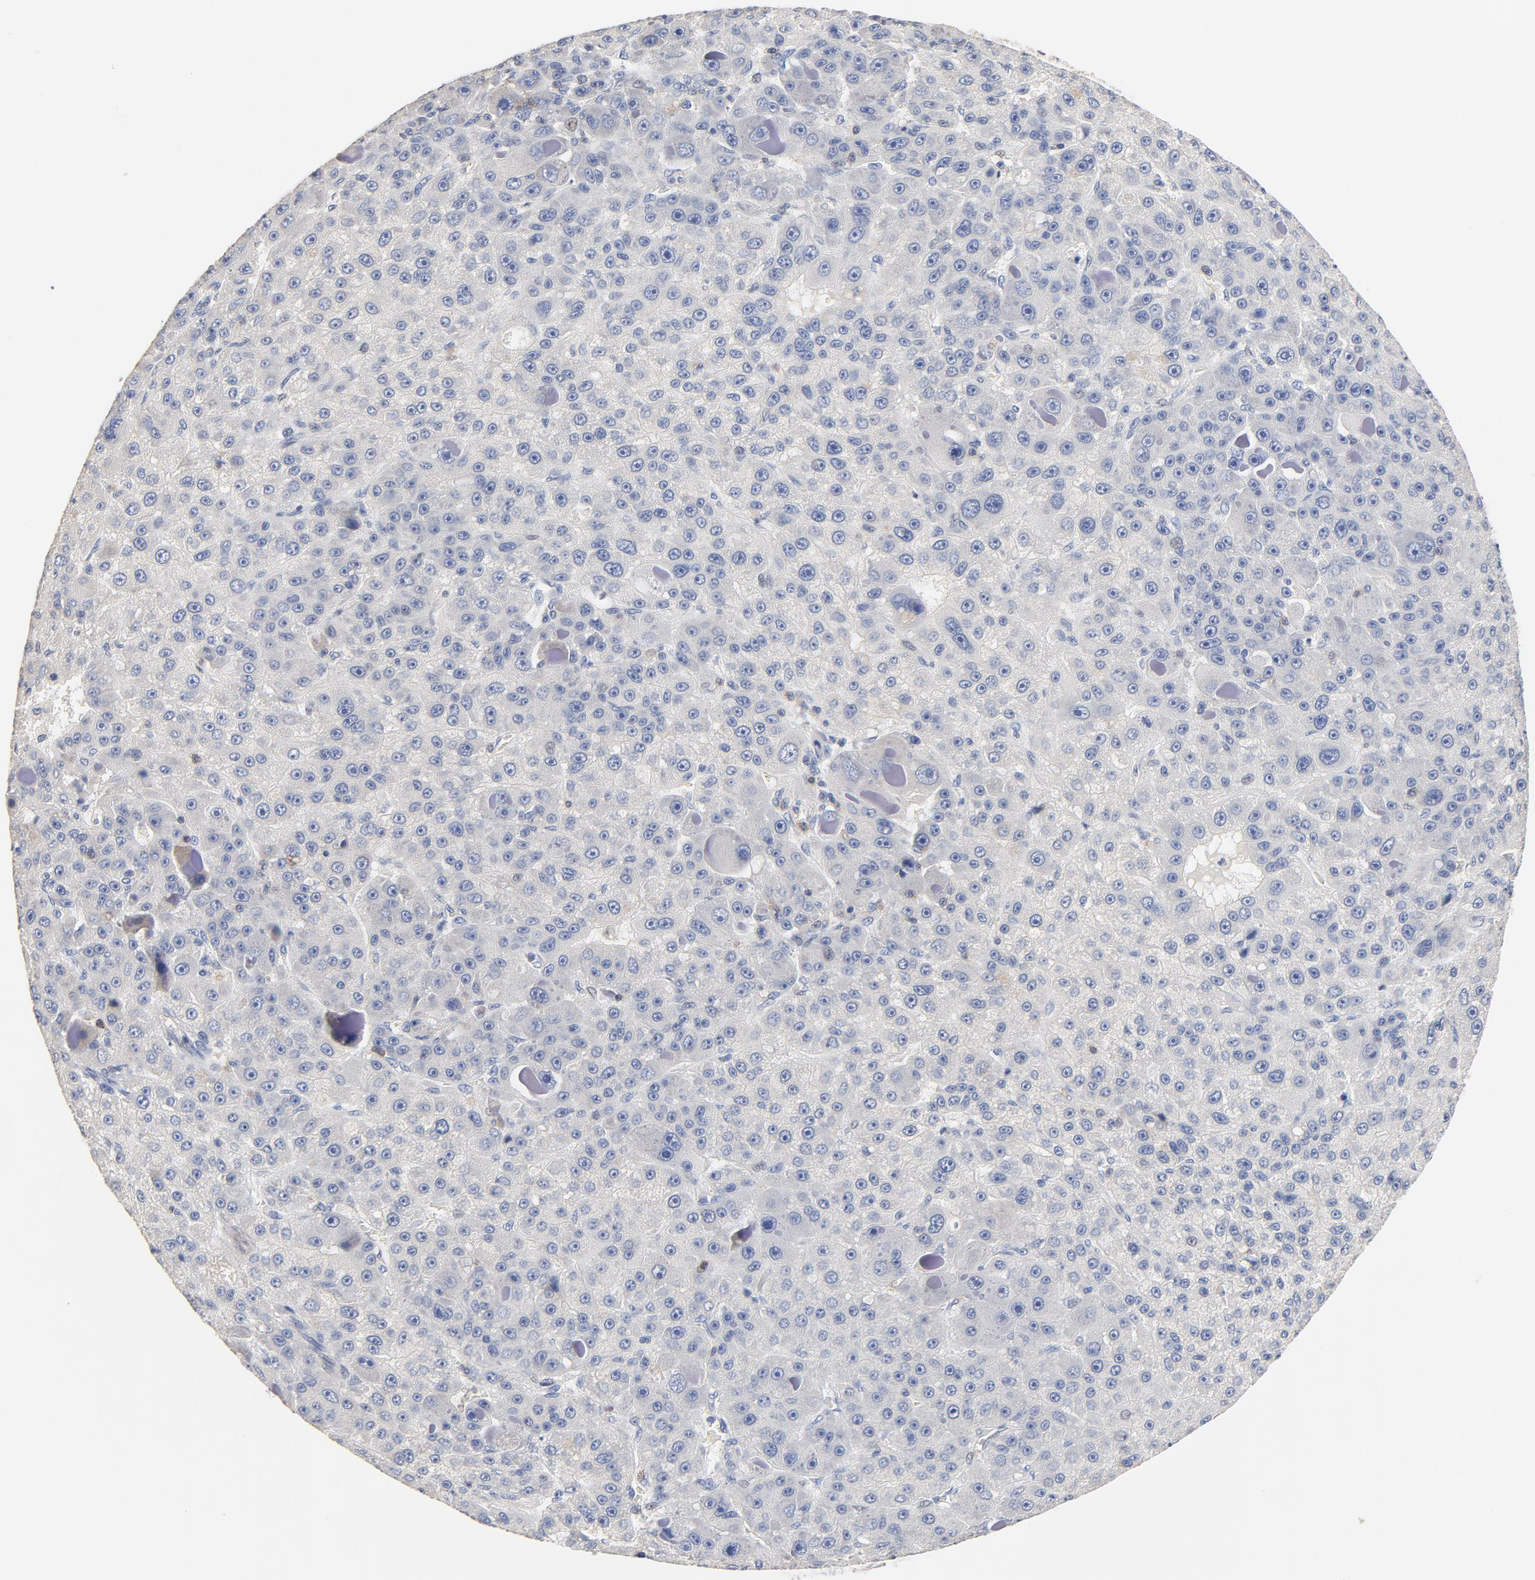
{"staining": {"intensity": "negative", "quantity": "none", "location": "none"}, "tissue": "liver cancer", "cell_type": "Tumor cells", "image_type": "cancer", "snomed": [{"axis": "morphology", "description": "Carcinoma, Hepatocellular, NOS"}, {"axis": "topography", "description": "Liver"}], "caption": "This is an immunohistochemistry histopathology image of liver cancer. There is no positivity in tumor cells.", "gene": "SKAP1", "patient": {"sex": "male", "age": 76}}